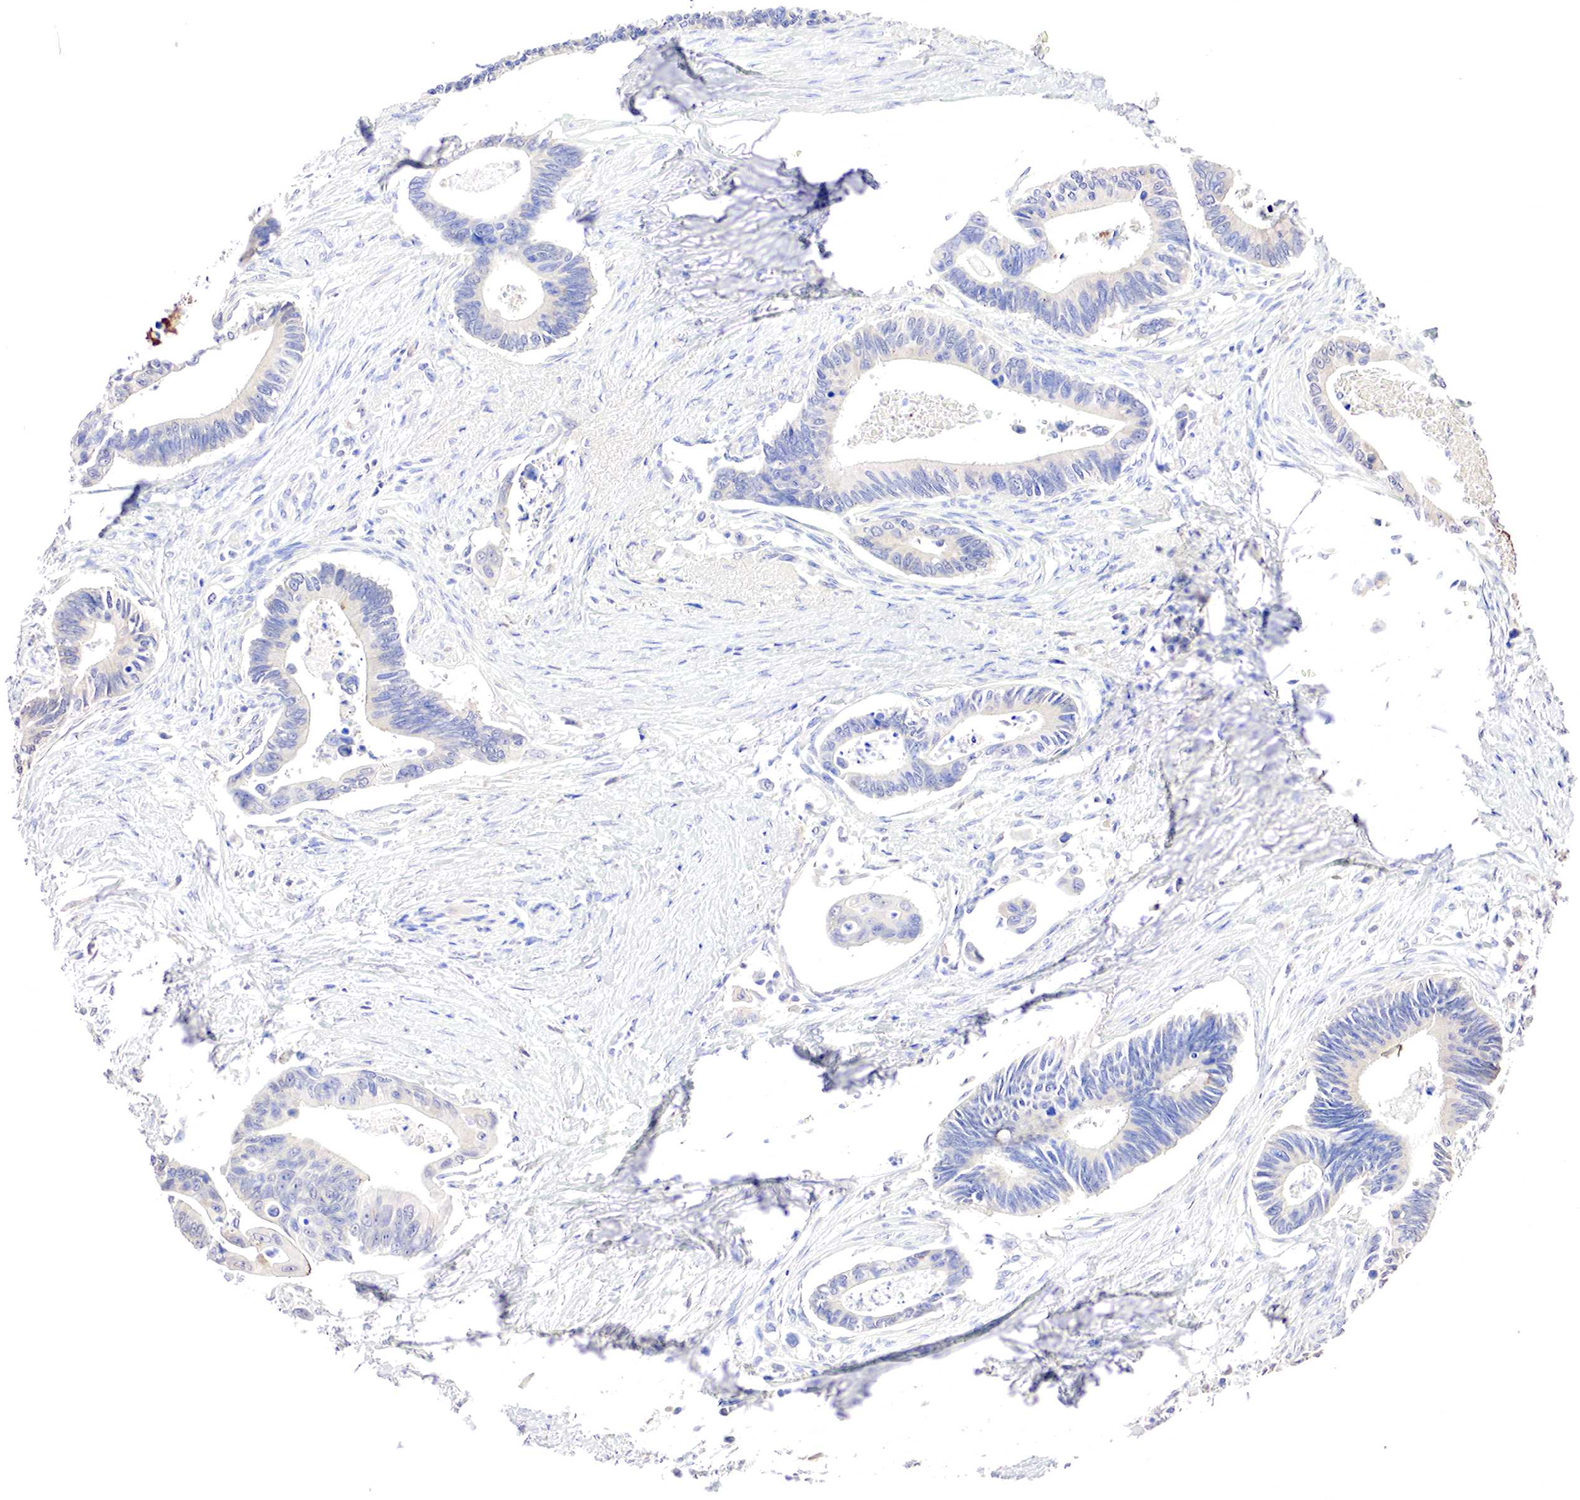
{"staining": {"intensity": "negative", "quantity": "none", "location": "none"}, "tissue": "pancreatic cancer", "cell_type": "Tumor cells", "image_type": "cancer", "snomed": [{"axis": "morphology", "description": "Adenocarcinoma, NOS"}, {"axis": "topography", "description": "Pancreas"}], "caption": "Immunohistochemistry (IHC) of human pancreatic adenocarcinoma reveals no staining in tumor cells. (Brightfield microscopy of DAB IHC at high magnification).", "gene": "GATA1", "patient": {"sex": "female", "age": 70}}